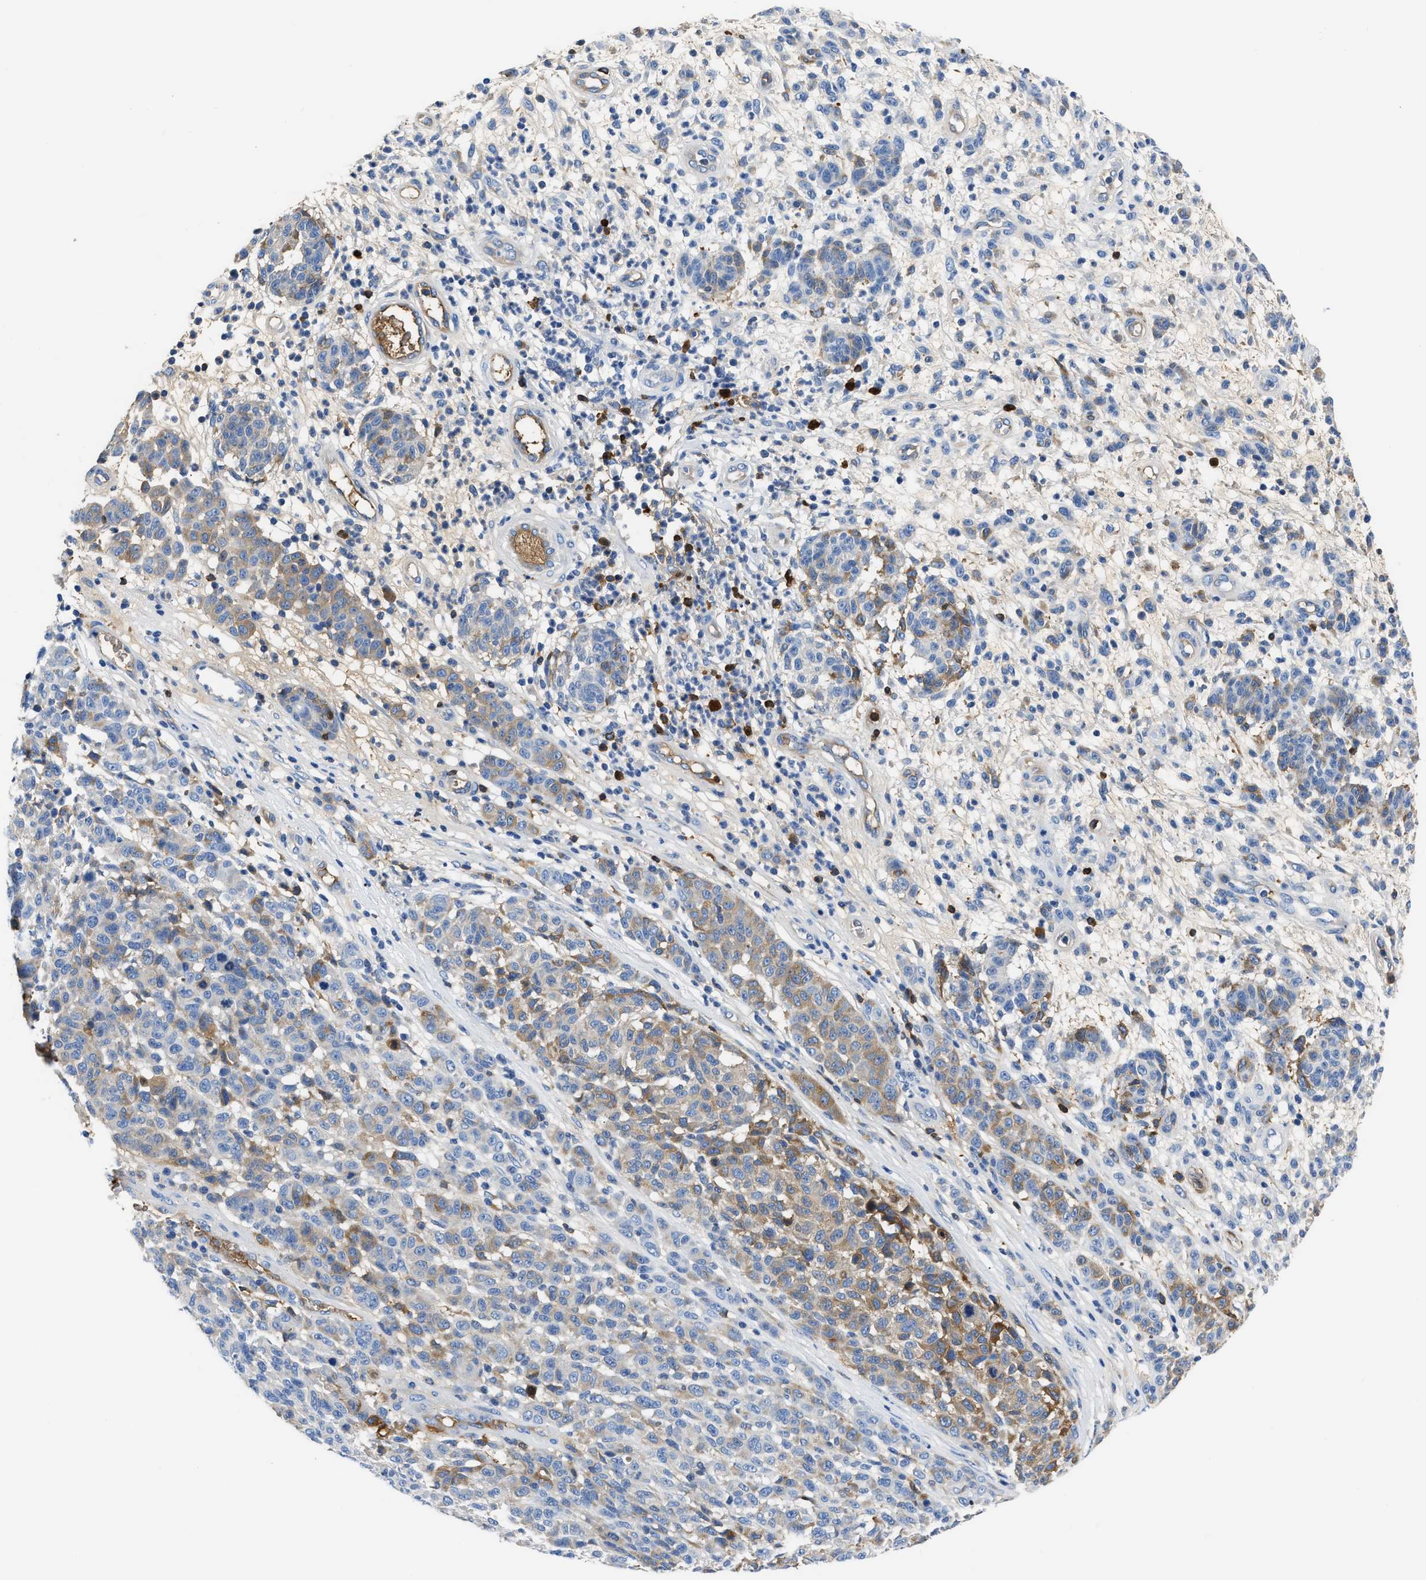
{"staining": {"intensity": "moderate", "quantity": "<25%", "location": "cytoplasmic/membranous"}, "tissue": "melanoma", "cell_type": "Tumor cells", "image_type": "cancer", "snomed": [{"axis": "morphology", "description": "Malignant melanoma, NOS"}, {"axis": "topography", "description": "Skin"}], "caption": "Immunohistochemical staining of human melanoma exhibits low levels of moderate cytoplasmic/membranous staining in approximately <25% of tumor cells. (brown staining indicates protein expression, while blue staining denotes nuclei).", "gene": "GC", "patient": {"sex": "male", "age": 59}}